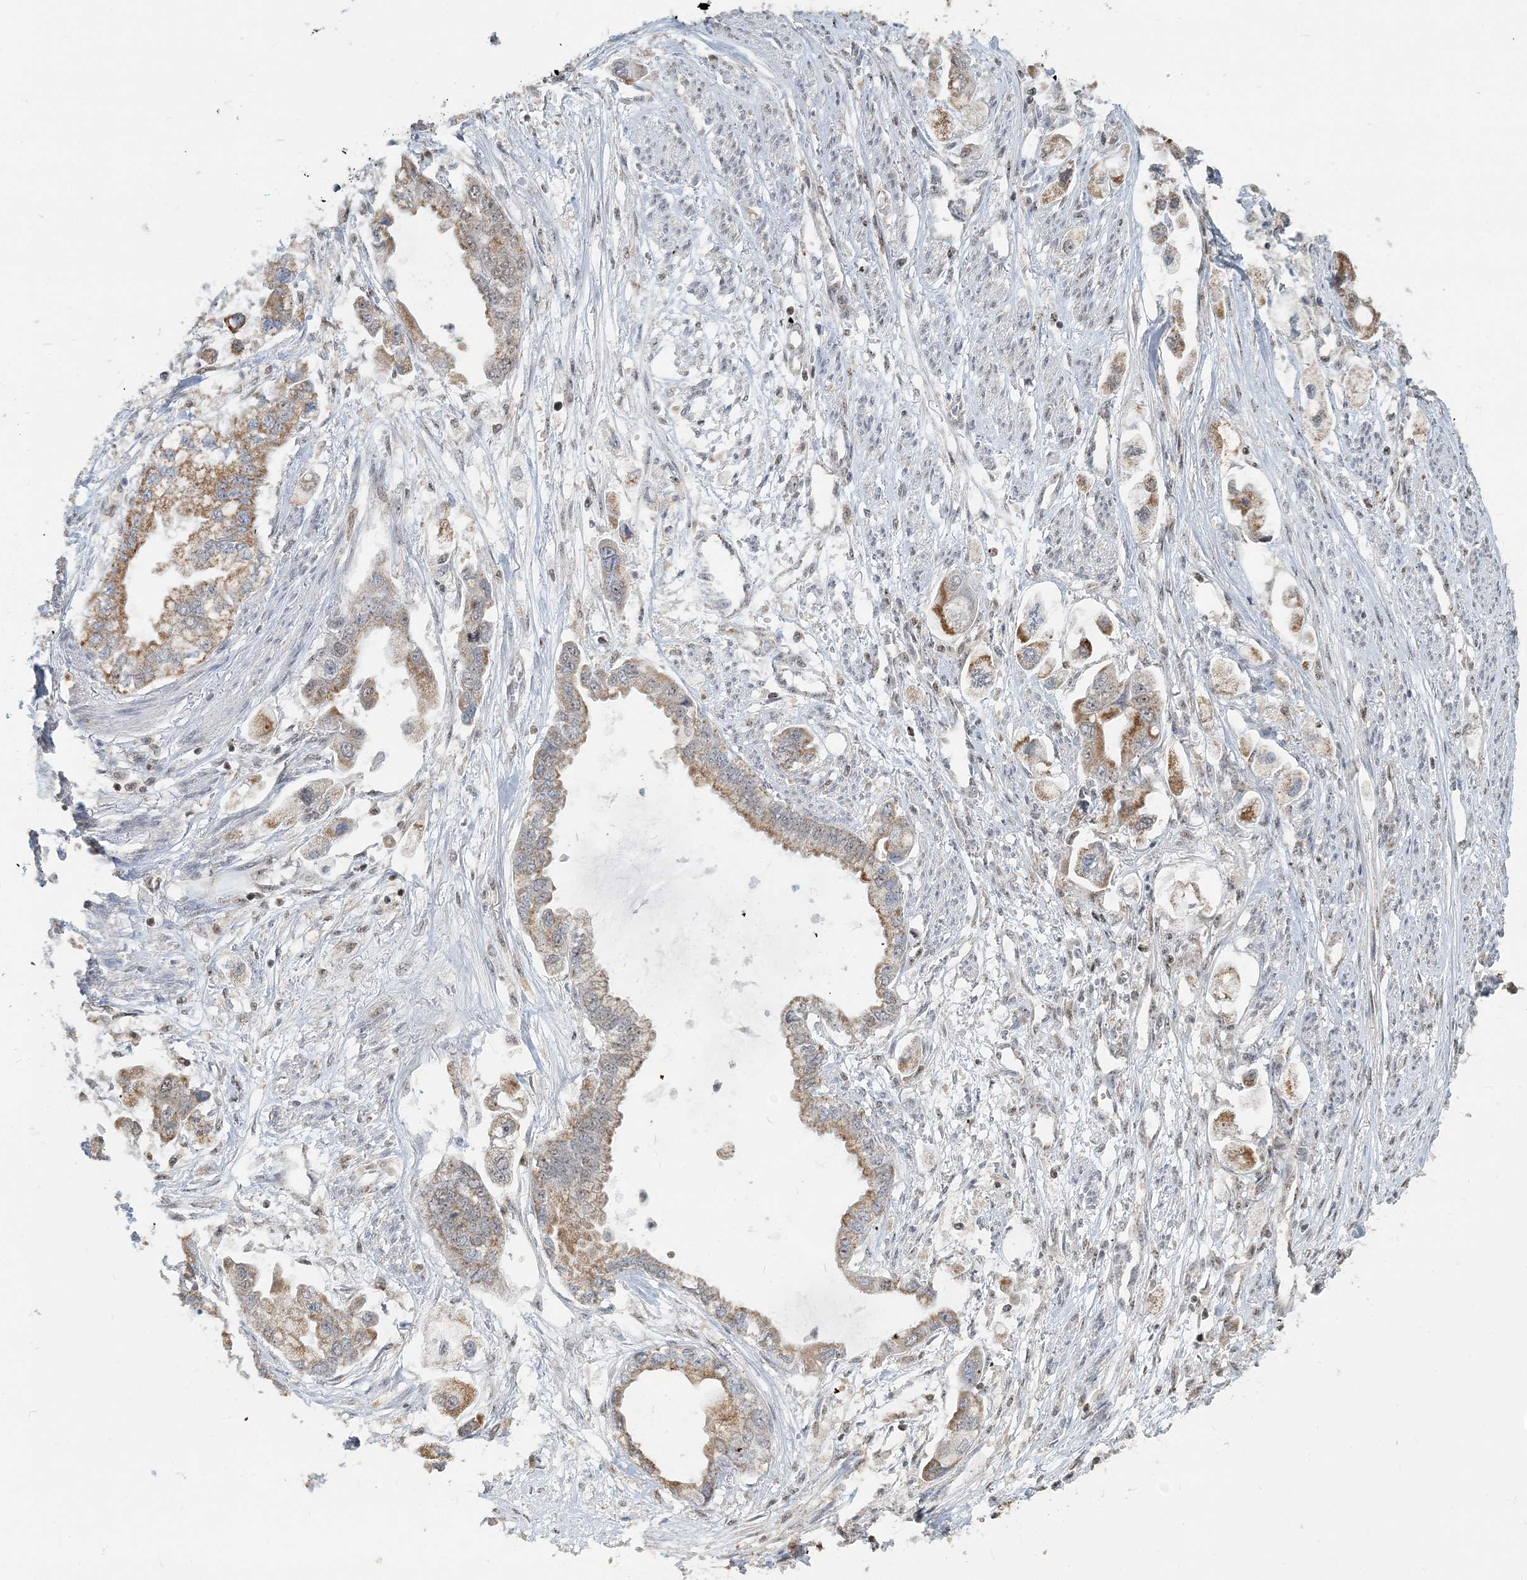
{"staining": {"intensity": "moderate", "quantity": ">75%", "location": "cytoplasmic/membranous"}, "tissue": "stomach cancer", "cell_type": "Tumor cells", "image_type": "cancer", "snomed": [{"axis": "morphology", "description": "Adenocarcinoma, NOS"}, {"axis": "topography", "description": "Stomach"}], "caption": "Protein expression by immunohistochemistry displays moderate cytoplasmic/membranous staining in about >75% of tumor cells in stomach cancer (adenocarcinoma). The staining was performed using DAB to visualize the protein expression in brown, while the nuclei were stained in blue with hematoxylin (Magnification: 20x).", "gene": "SUCLG1", "patient": {"sex": "male", "age": 62}}